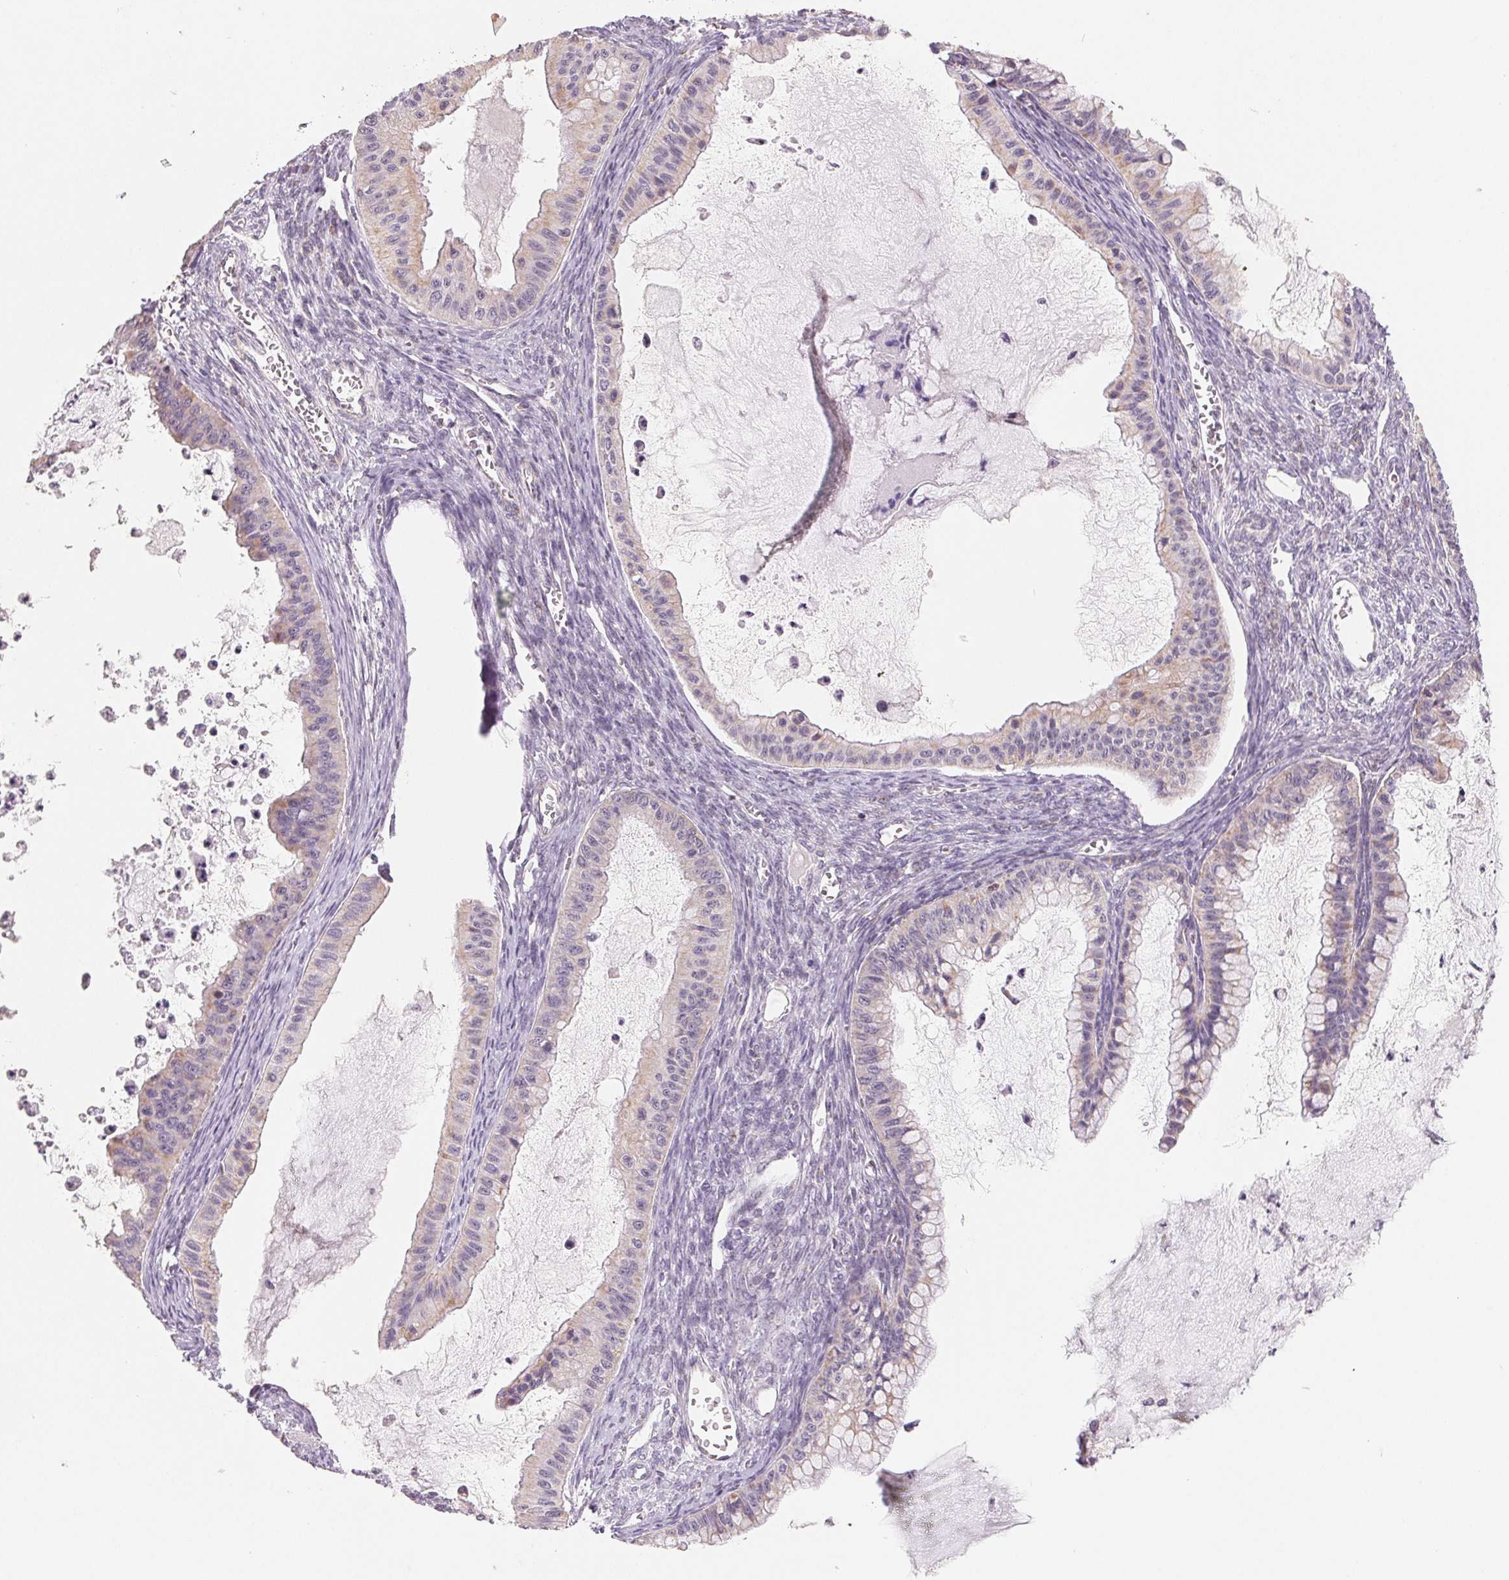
{"staining": {"intensity": "moderate", "quantity": "<25%", "location": "cytoplasmic/membranous"}, "tissue": "ovarian cancer", "cell_type": "Tumor cells", "image_type": "cancer", "snomed": [{"axis": "morphology", "description": "Cystadenocarcinoma, mucinous, NOS"}, {"axis": "topography", "description": "Ovary"}], "caption": "Immunohistochemistry (IHC) micrograph of human ovarian cancer stained for a protein (brown), which shows low levels of moderate cytoplasmic/membranous staining in about <25% of tumor cells.", "gene": "HINT2", "patient": {"sex": "female", "age": 72}}